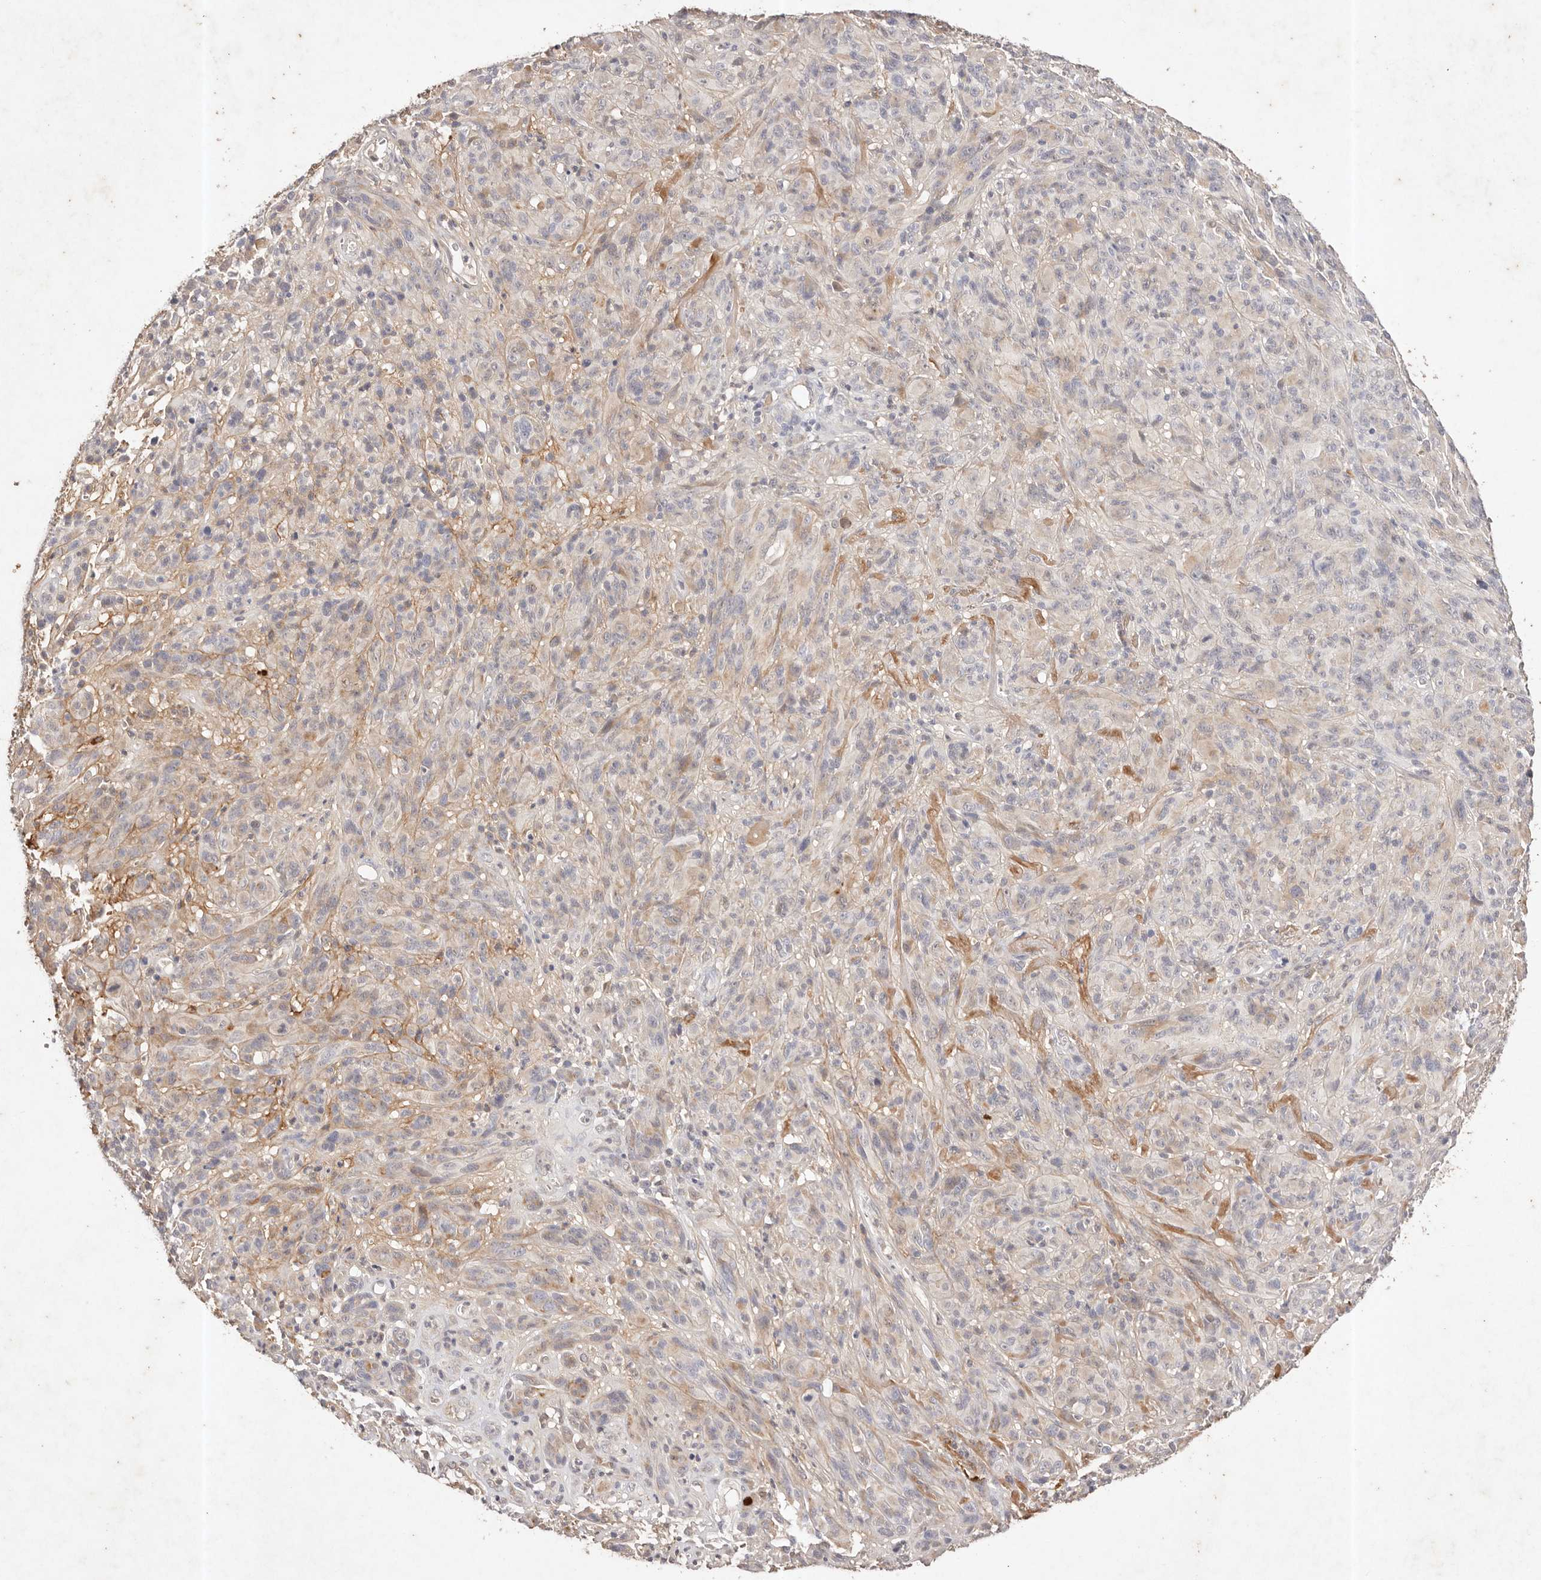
{"staining": {"intensity": "weak", "quantity": "25%-75%", "location": "cytoplasmic/membranous"}, "tissue": "melanoma", "cell_type": "Tumor cells", "image_type": "cancer", "snomed": [{"axis": "morphology", "description": "Malignant melanoma, NOS"}, {"axis": "topography", "description": "Skin of head"}], "caption": "A brown stain highlights weak cytoplasmic/membranous staining of a protein in human malignant melanoma tumor cells.", "gene": "CXADR", "patient": {"sex": "male", "age": 96}}